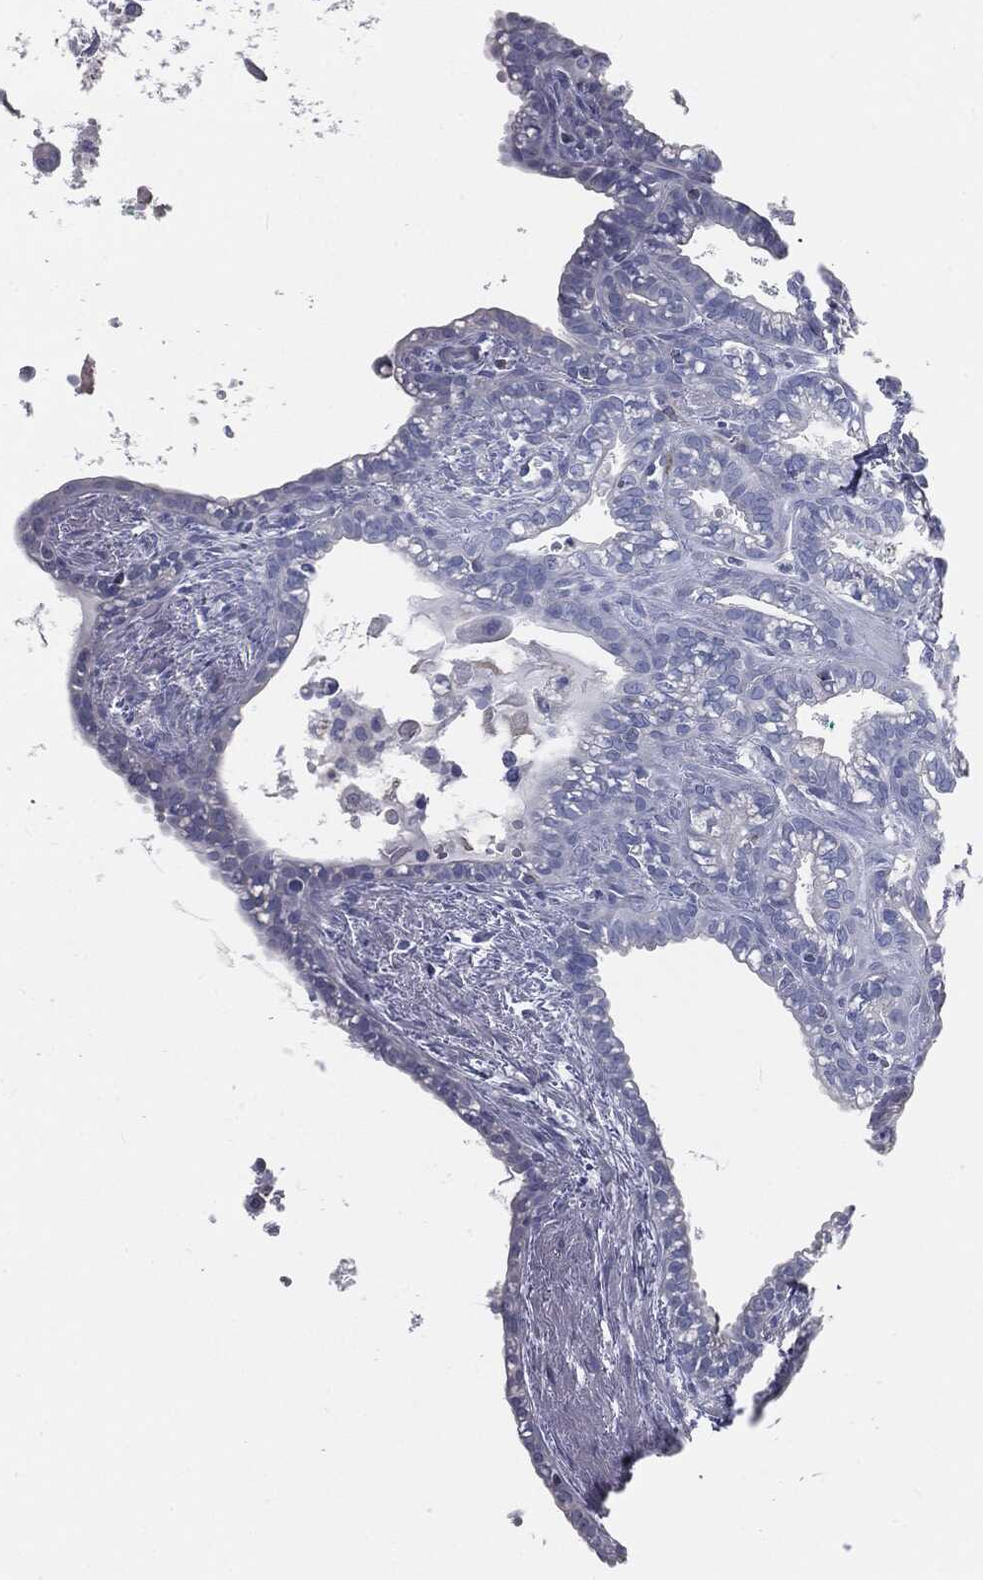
{"staining": {"intensity": "negative", "quantity": "none", "location": "none"}, "tissue": "seminal vesicle", "cell_type": "Glandular cells", "image_type": "normal", "snomed": [{"axis": "morphology", "description": "Normal tissue, NOS"}, {"axis": "morphology", "description": "Urothelial carcinoma, NOS"}, {"axis": "topography", "description": "Urinary bladder"}, {"axis": "topography", "description": "Seminal veicle"}], "caption": "Immunohistochemistry (IHC) of normal seminal vesicle exhibits no positivity in glandular cells.", "gene": "CAV3", "patient": {"sex": "male", "age": 76}}